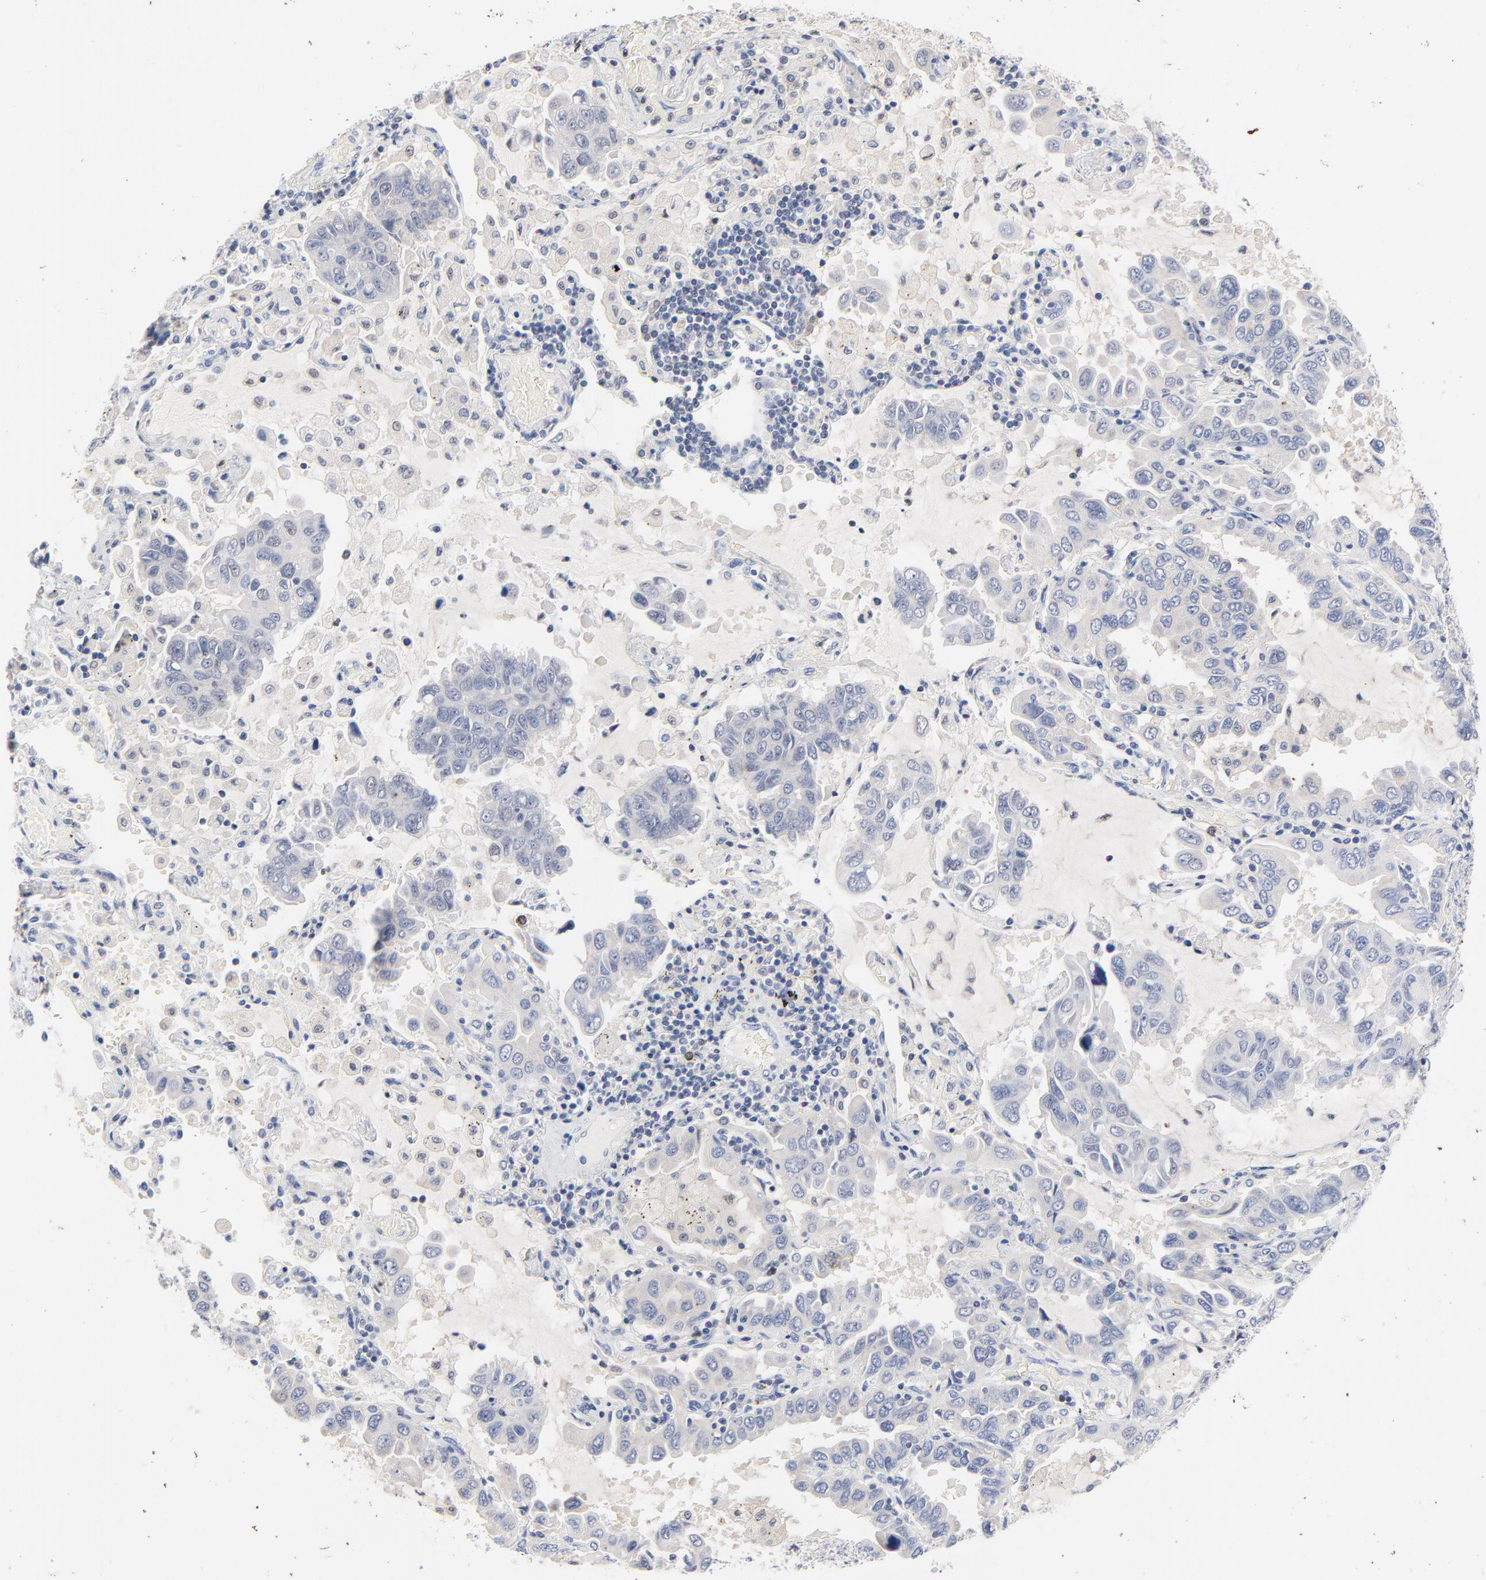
{"staining": {"intensity": "negative", "quantity": "none", "location": "none"}, "tissue": "lung cancer", "cell_type": "Tumor cells", "image_type": "cancer", "snomed": [{"axis": "morphology", "description": "Adenocarcinoma, NOS"}, {"axis": "topography", "description": "Lung"}], "caption": "This is an immunohistochemistry (IHC) photomicrograph of human lung cancer. There is no positivity in tumor cells.", "gene": "AADAC", "patient": {"sex": "male", "age": 64}}